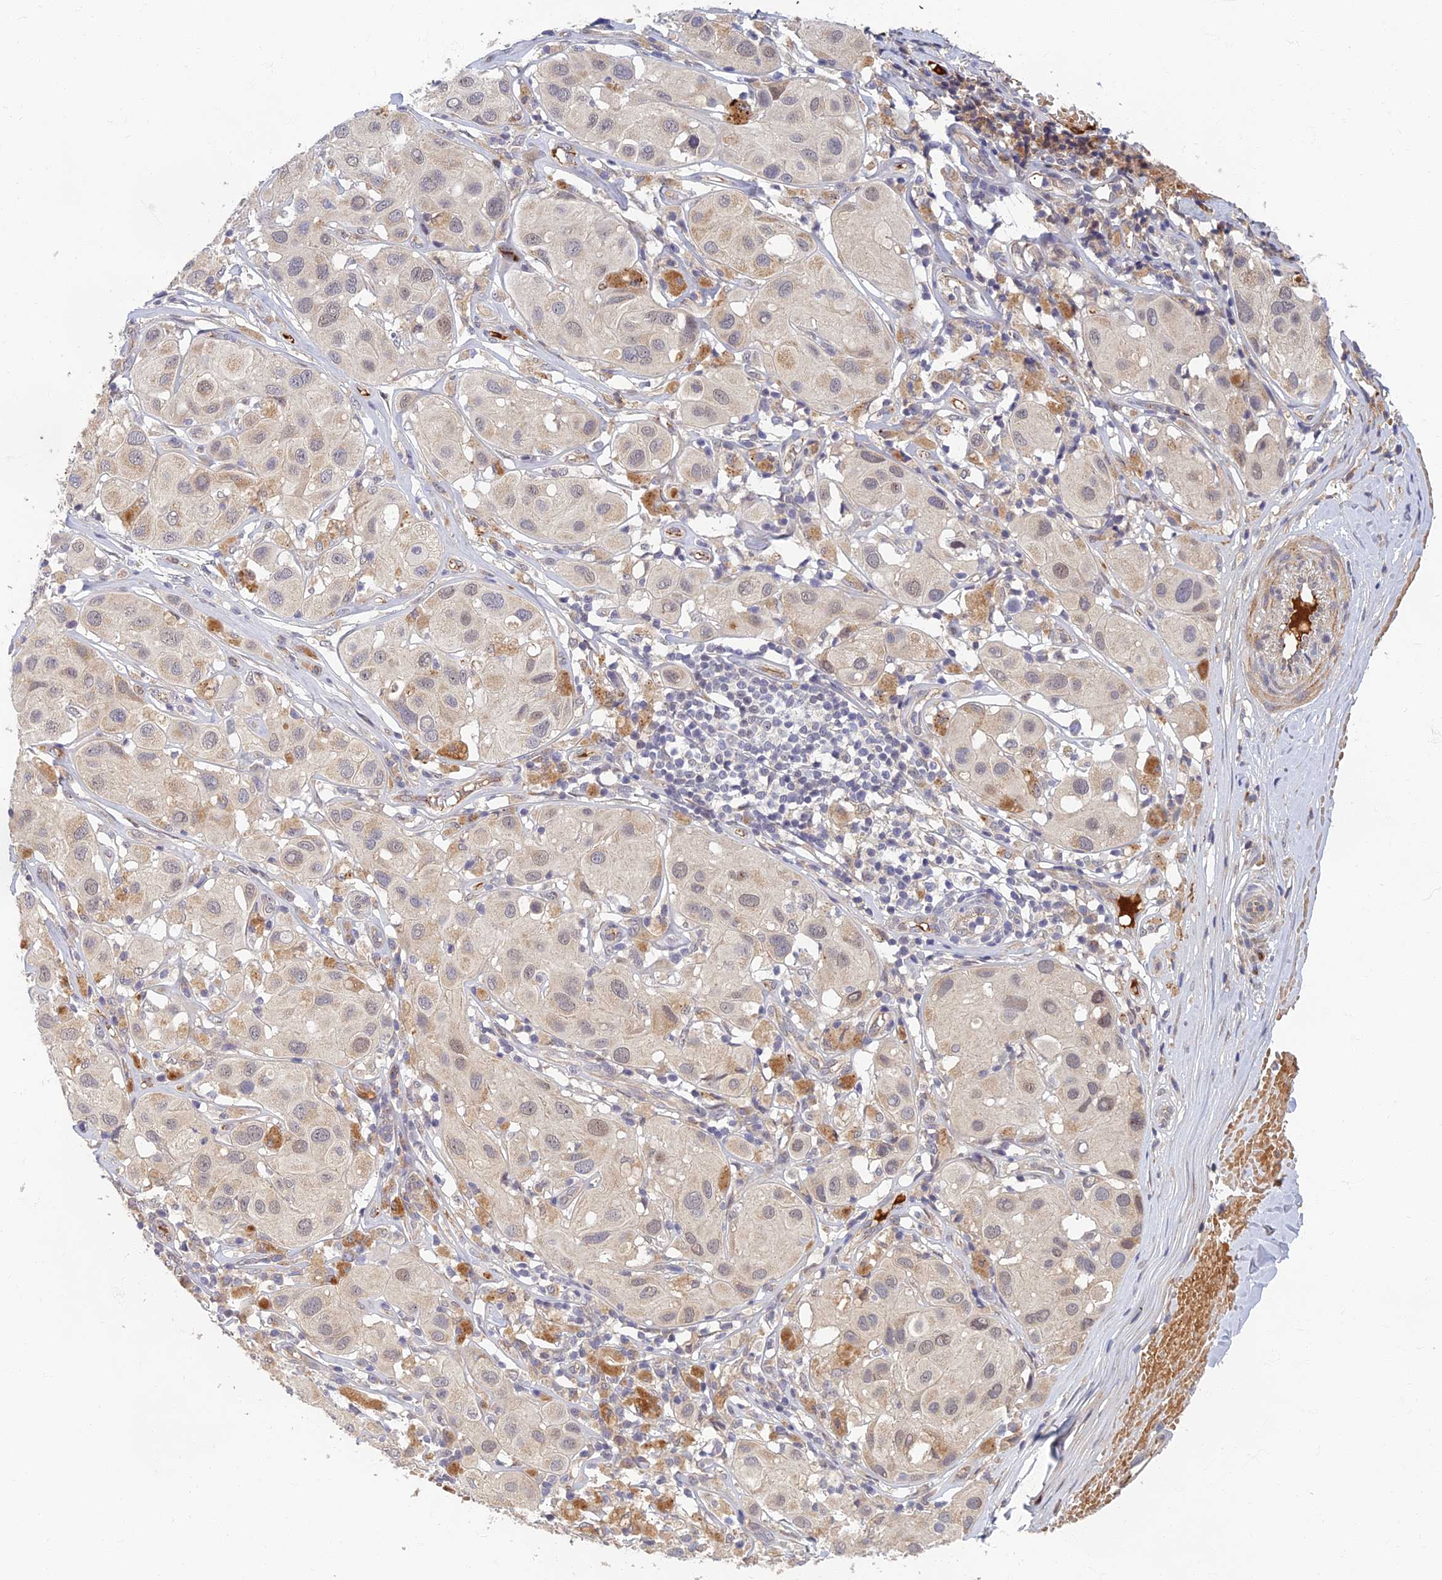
{"staining": {"intensity": "negative", "quantity": "none", "location": "none"}, "tissue": "melanoma", "cell_type": "Tumor cells", "image_type": "cancer", "snomed": [{"axis": "morphology", "description": "Malignant melanoma, Metastatic site"}, {"axis": "topography", "description": "Skin"}], "caption": "This is an immunohistochemistry (IHC) image of human malignant melanoma (metastatic site). There is no expression in tumor cells.", "gene": "EARS2", "patient": {"sex": "male", "age": 41}}